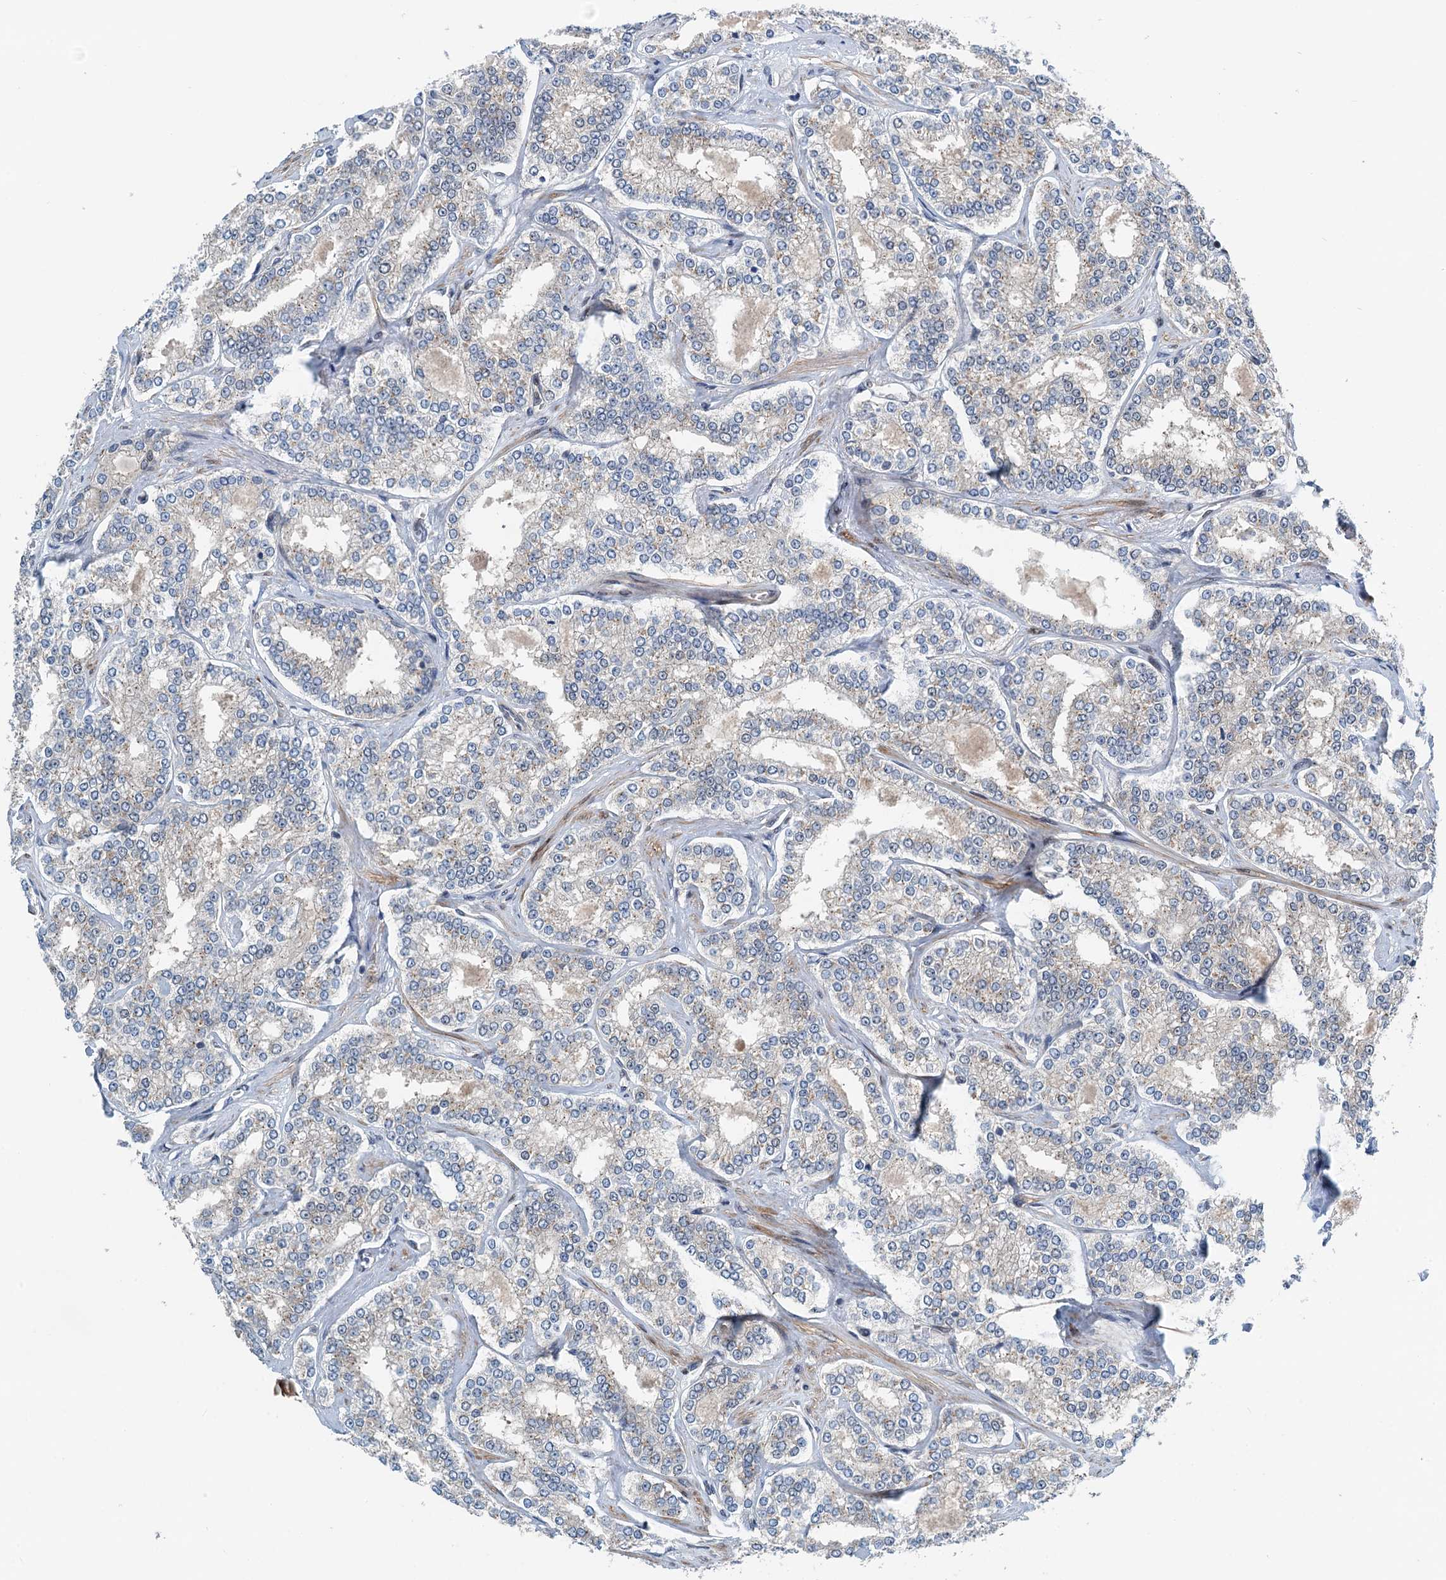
{"staining": {"intensity": "weak", "quantity": "<25%", "location": "cytoplasmic/membranous"}, "tissue": "prostate cancer", "cell_type": "Tumor cells", "image_type": "cancer", "snomed": [{"axis": "morphology", "description": "Normal tissue, NOS"}, {"axis": "morphology", "description": "Adenocarcinoma, High grade"}, {"axis": "topography", "description": "Prostate"}], "caption": "The micrograph exhibits no staining of tumor cells in prostate high-grade adenocarcinoma. The staining was performed using DAB to visualize the protein expression in brown, while the nuclei were stained in blue with hematoxylin (Magnification: 20x).", "gene": "DYNC2I2", "patient": {"sex": "male", "age": 83}}